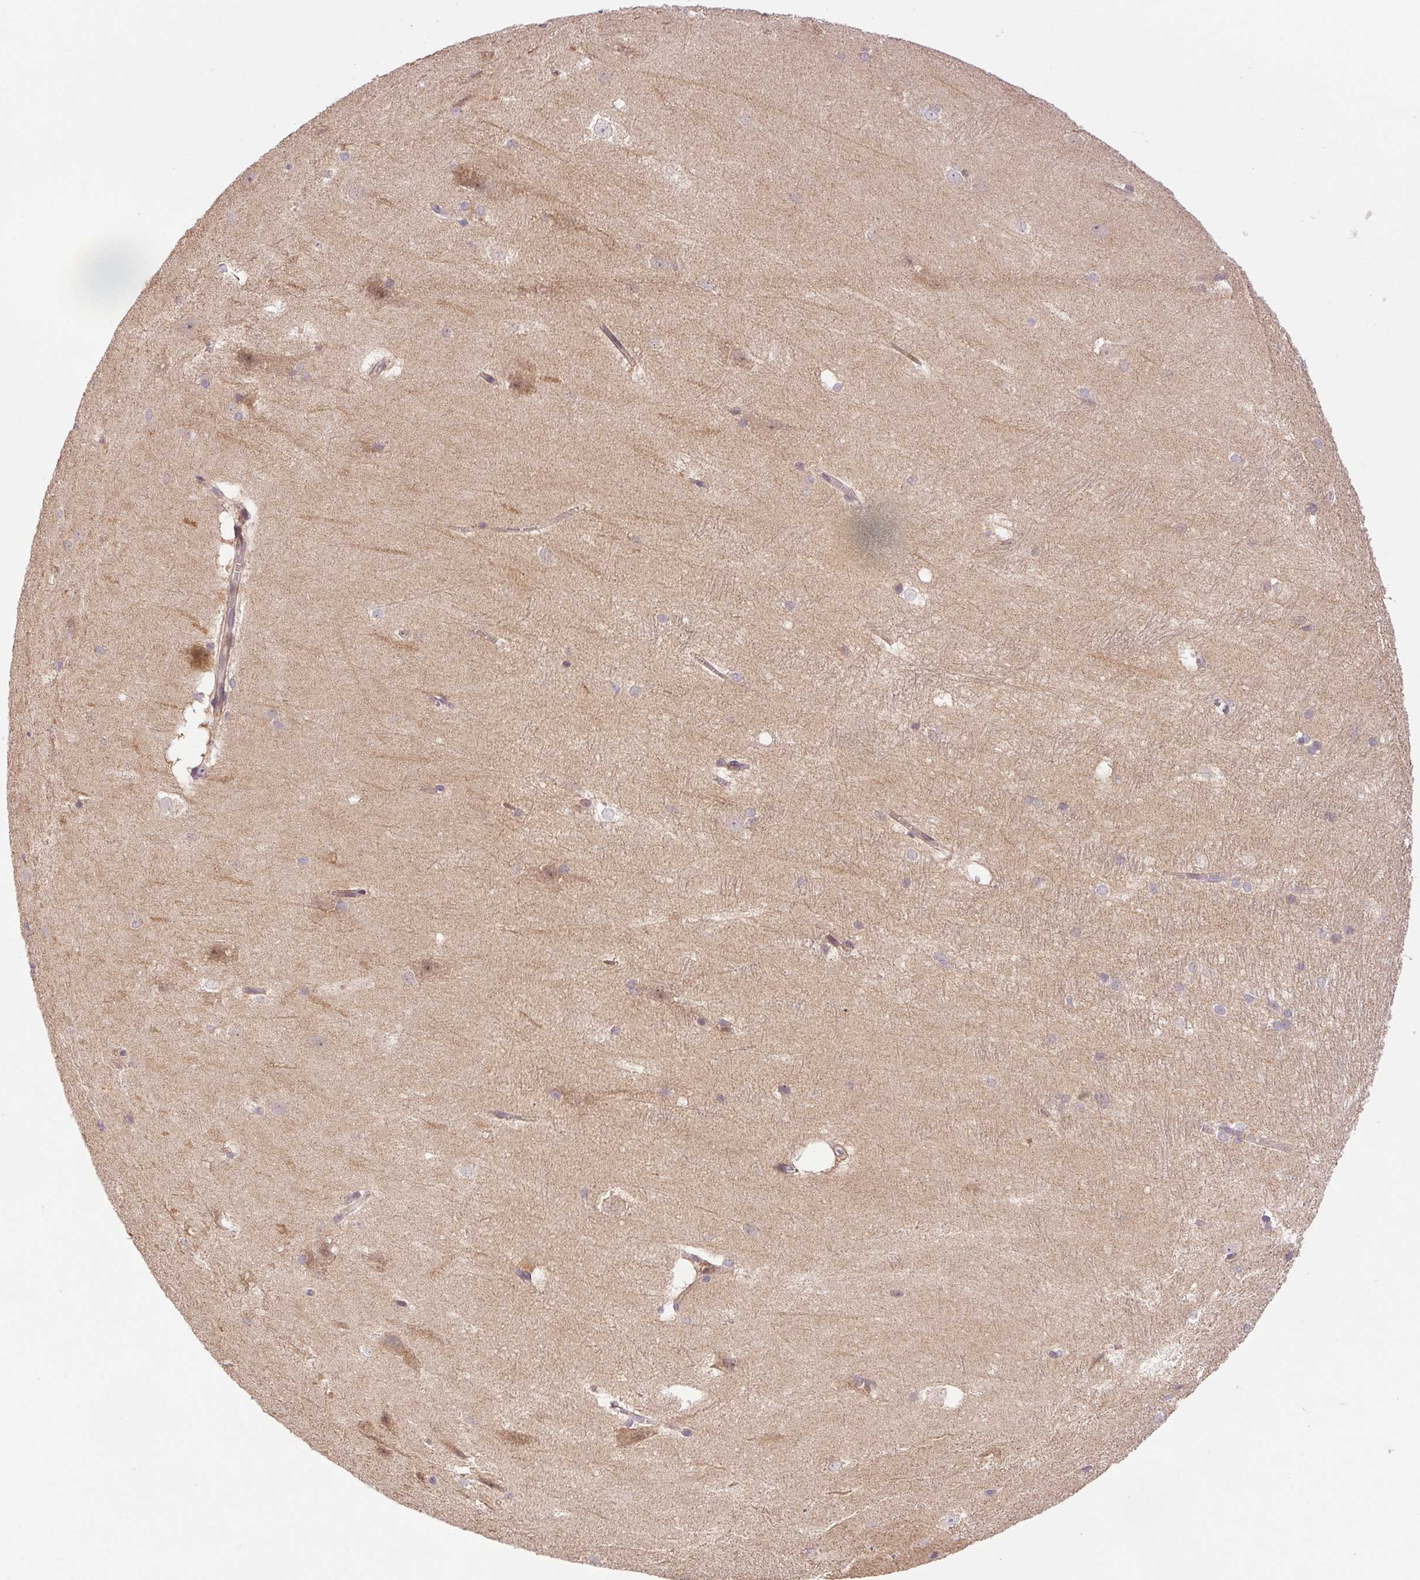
{"staining": {"intensity": "weak", "quantity": "<25%", "location": "cytoplasmic/membranous"}, "tissue": "hippocampus", "cell_type": "Glial cells", "image_type": "normal", "snomed": [{"axis": "morphology", "description": "Normal tissue, NOS"}, {"axis": "topography", "description": "Cerebral cortex"}, {"axis": "topography", "description": "Hippocampus"}], "caption": "High magnification brightfield microscopy of benign hippocampus stained with DAB (brown) and counterstained with hematoxylin (blue): glial cells show no significant positivity.", "gene": "LRRTM1", "patient": {"sex": "female", "age": 19}}